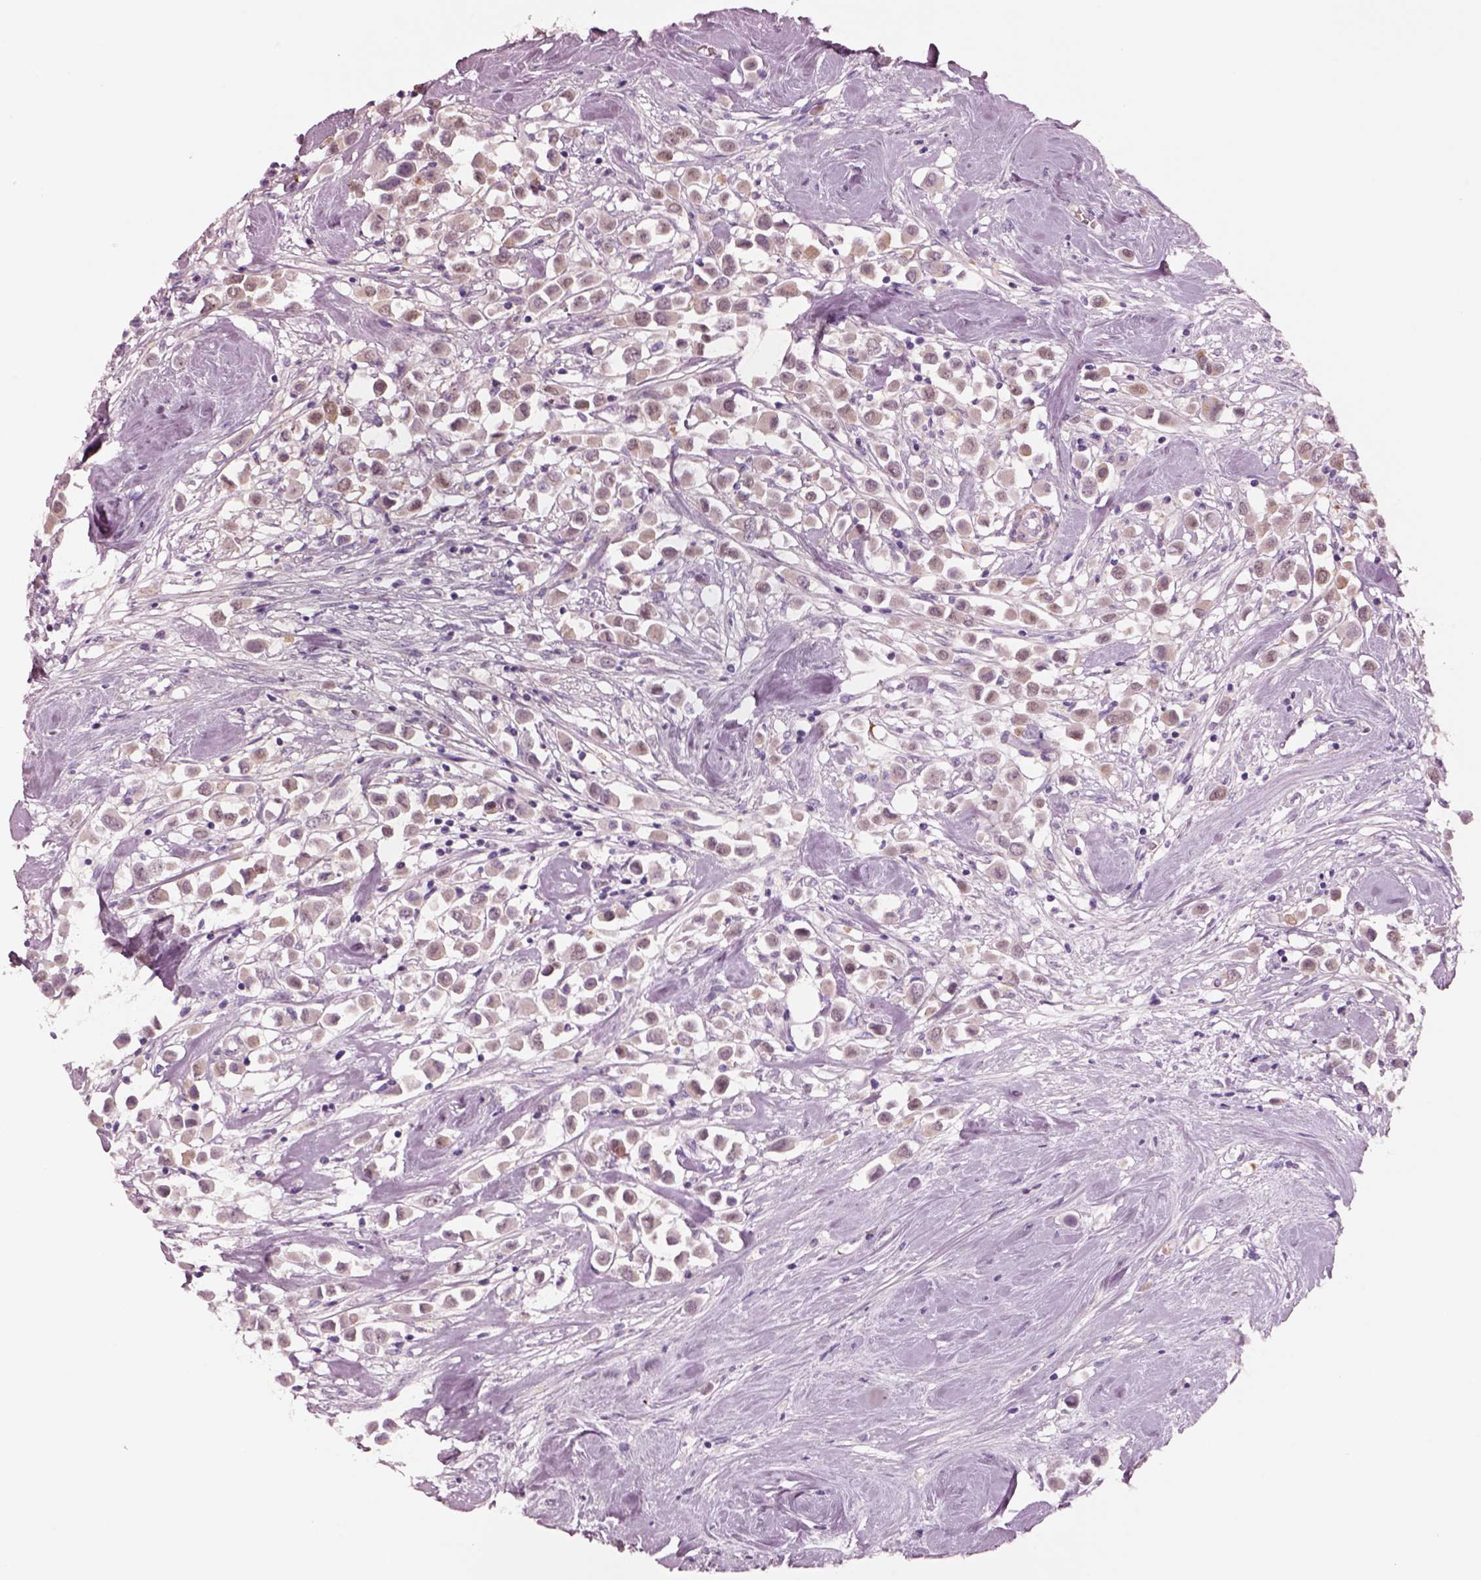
{"staining": {"intensity": "weak", "quantity": "<25%", "location": "cytoplasmic/membranous"}, "tissue": "breast cancer", "cell_type": "Tumor cells", "image_type": "cancer", "snomed": [{"axis": "morphology", "description": "Duct carcinoma"}, {"axis": "topography", "description": "Breast"}], "caption": "This is an IHC micrograph of breast cancer (infiltrating ductal carcinoma). There is no expression in tumor cells.", "gene": "SCML2", "patient": {"sex": "female", "age": 61}}